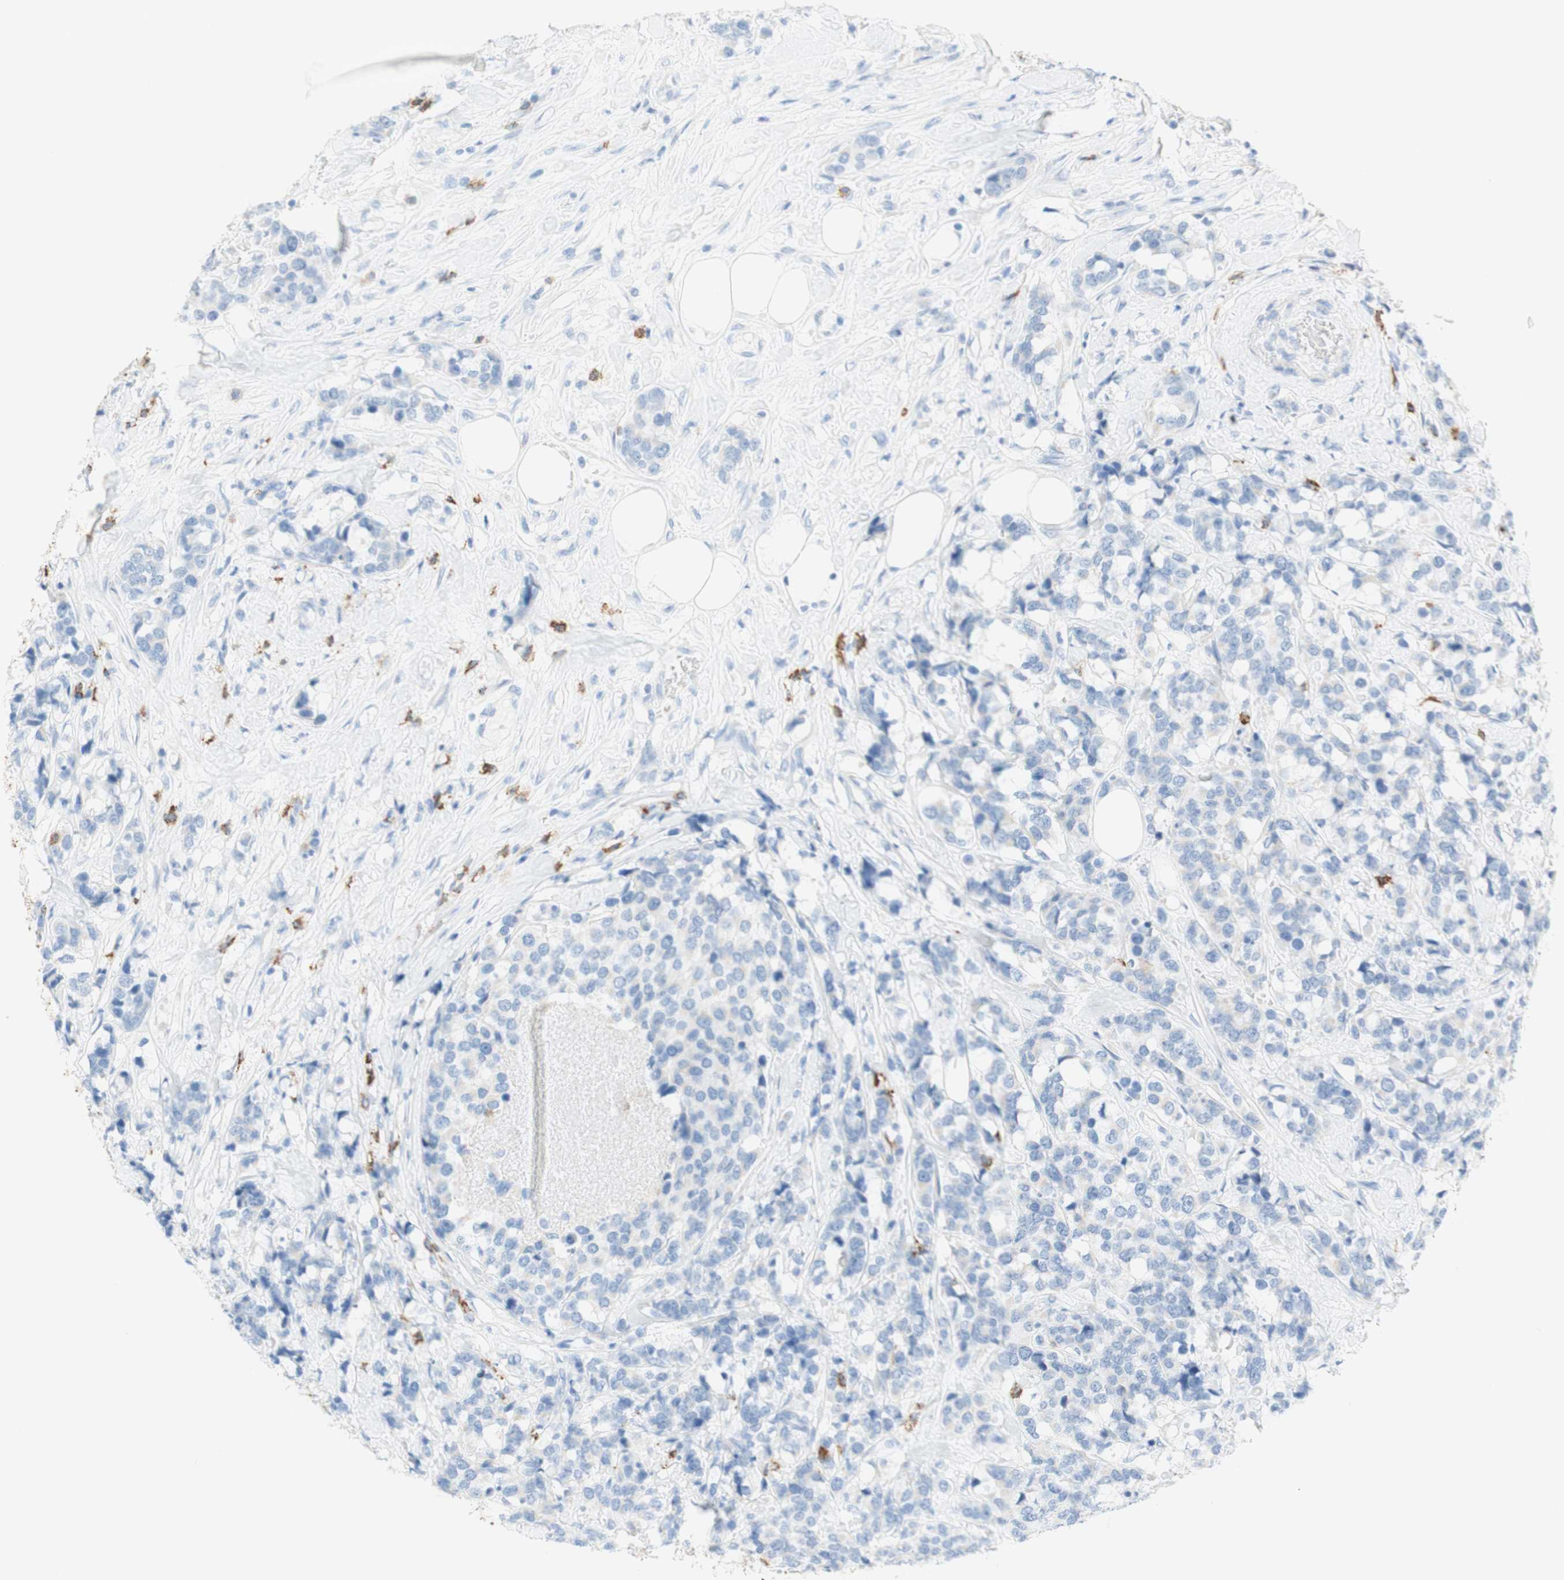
{"staining": {"intensity": "negative", "quantity": "none", "location": "none"}, "tissue": "breast cancer", "cell_type": "Tumor cells", "image_type": "cancer", "snomed": [{"axis": "morphology", "description": "Lobular carcinoma"}, {"axis": "topography", "description": "Breast"}], "caption": "Human breast lobular carcinoma stained for a protein using immunohistochemistry (IHC) exhibits no staining in tumor cells.", "gene": "CEACAM1", "patient": {"sex": "female", "age": 59}}